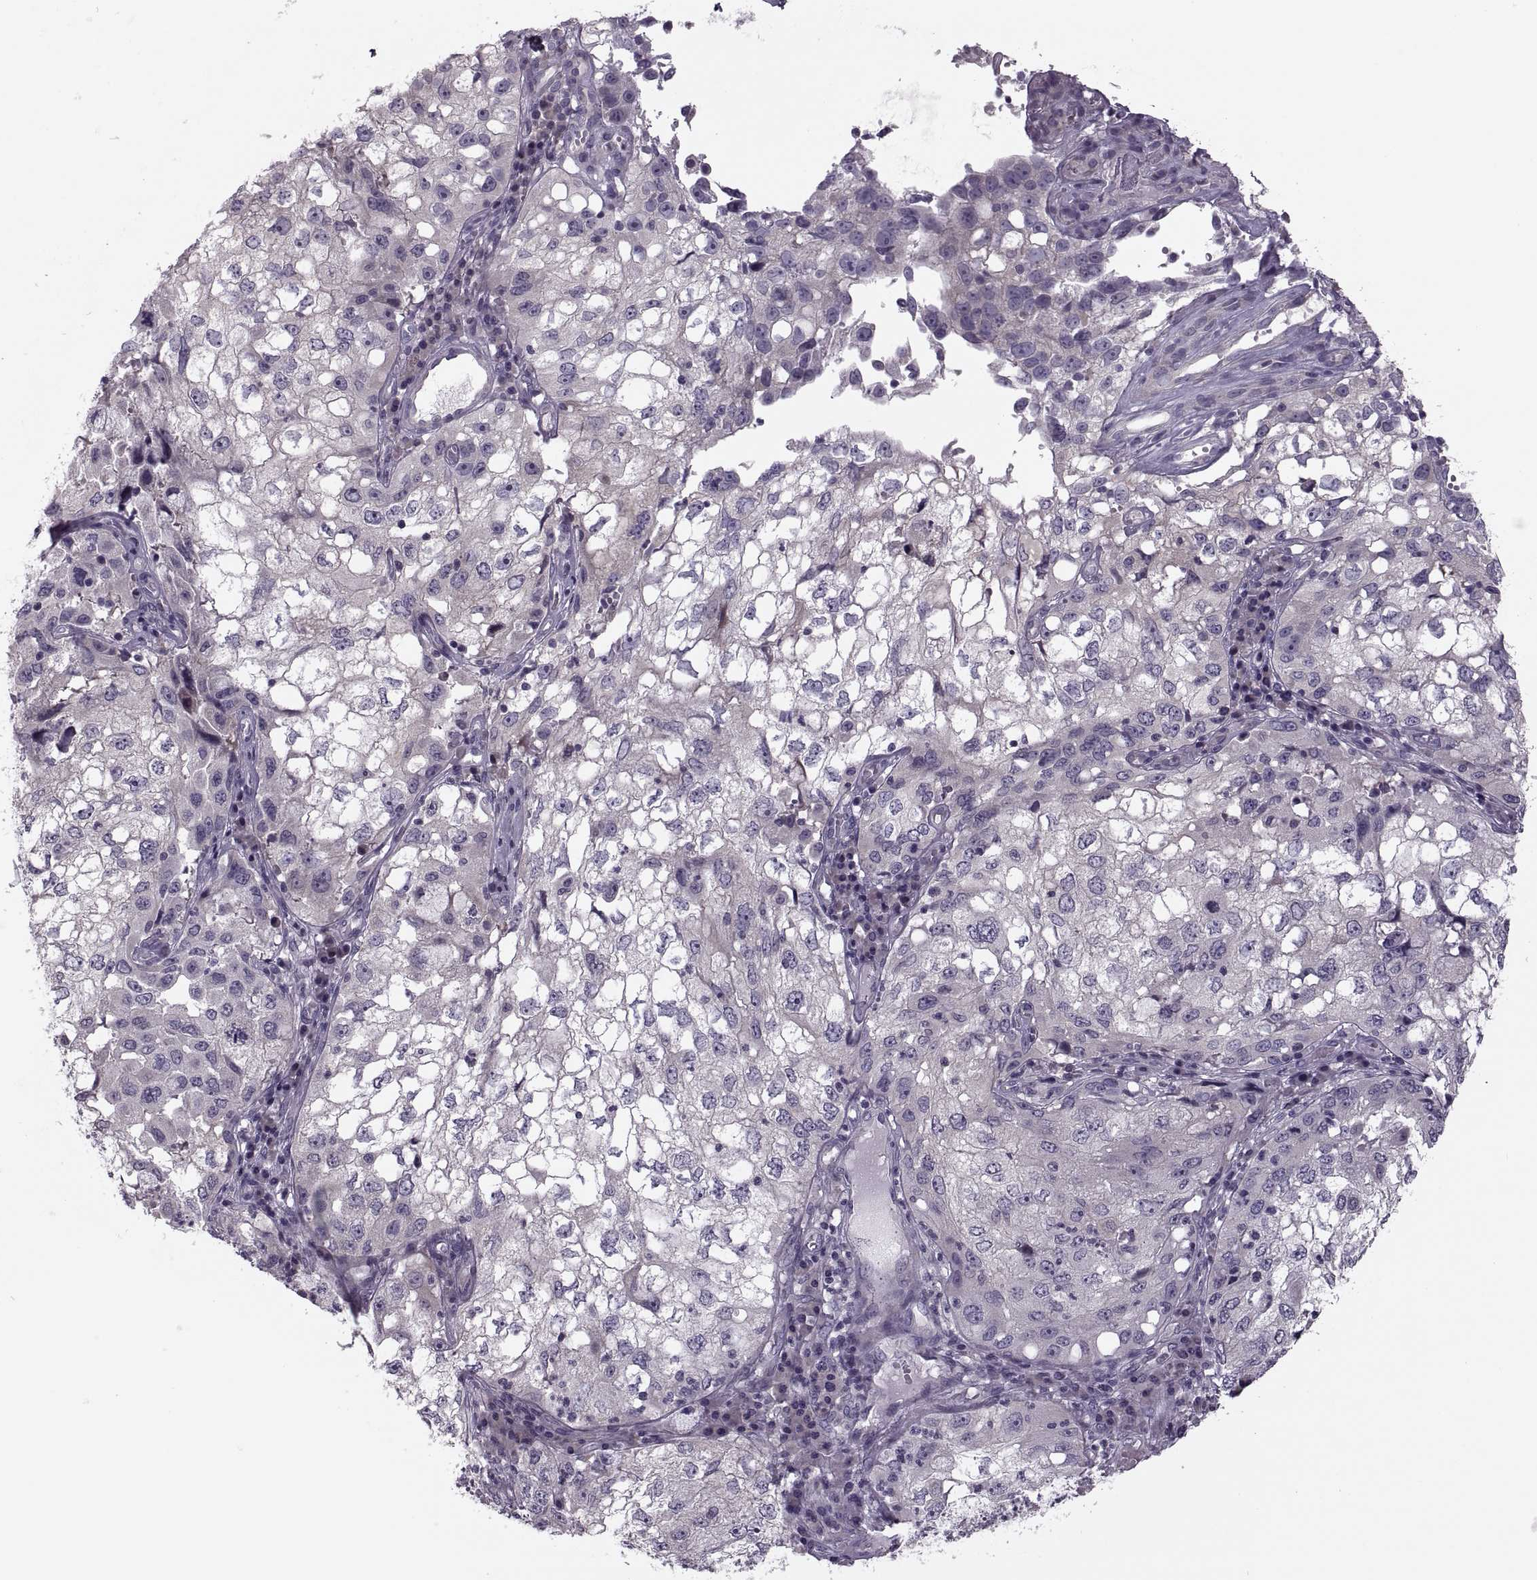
{"staining": {"intensity": "negative", "quantity": "none", "location": "none"}, "tissue": "cervical cancer", "cell_type": "Tumor cells", "image_type": "cancer", "snomed": [{"axis": "morphology", "description": "Squamous cell carcinoma, NOS"}, {"axis": "topography", "description": "Cervix"}], "caption": "Immunohistochemical staining of human cervical cancer (squamous cell carcinoma) shows no significant expression in tumor cells. The staining is performed using DAB brown chromogen with nuclei counter-stained in using hematoxylin.", "gene": "PRSS54", "patient": {"sex": "female", "age": 36}}